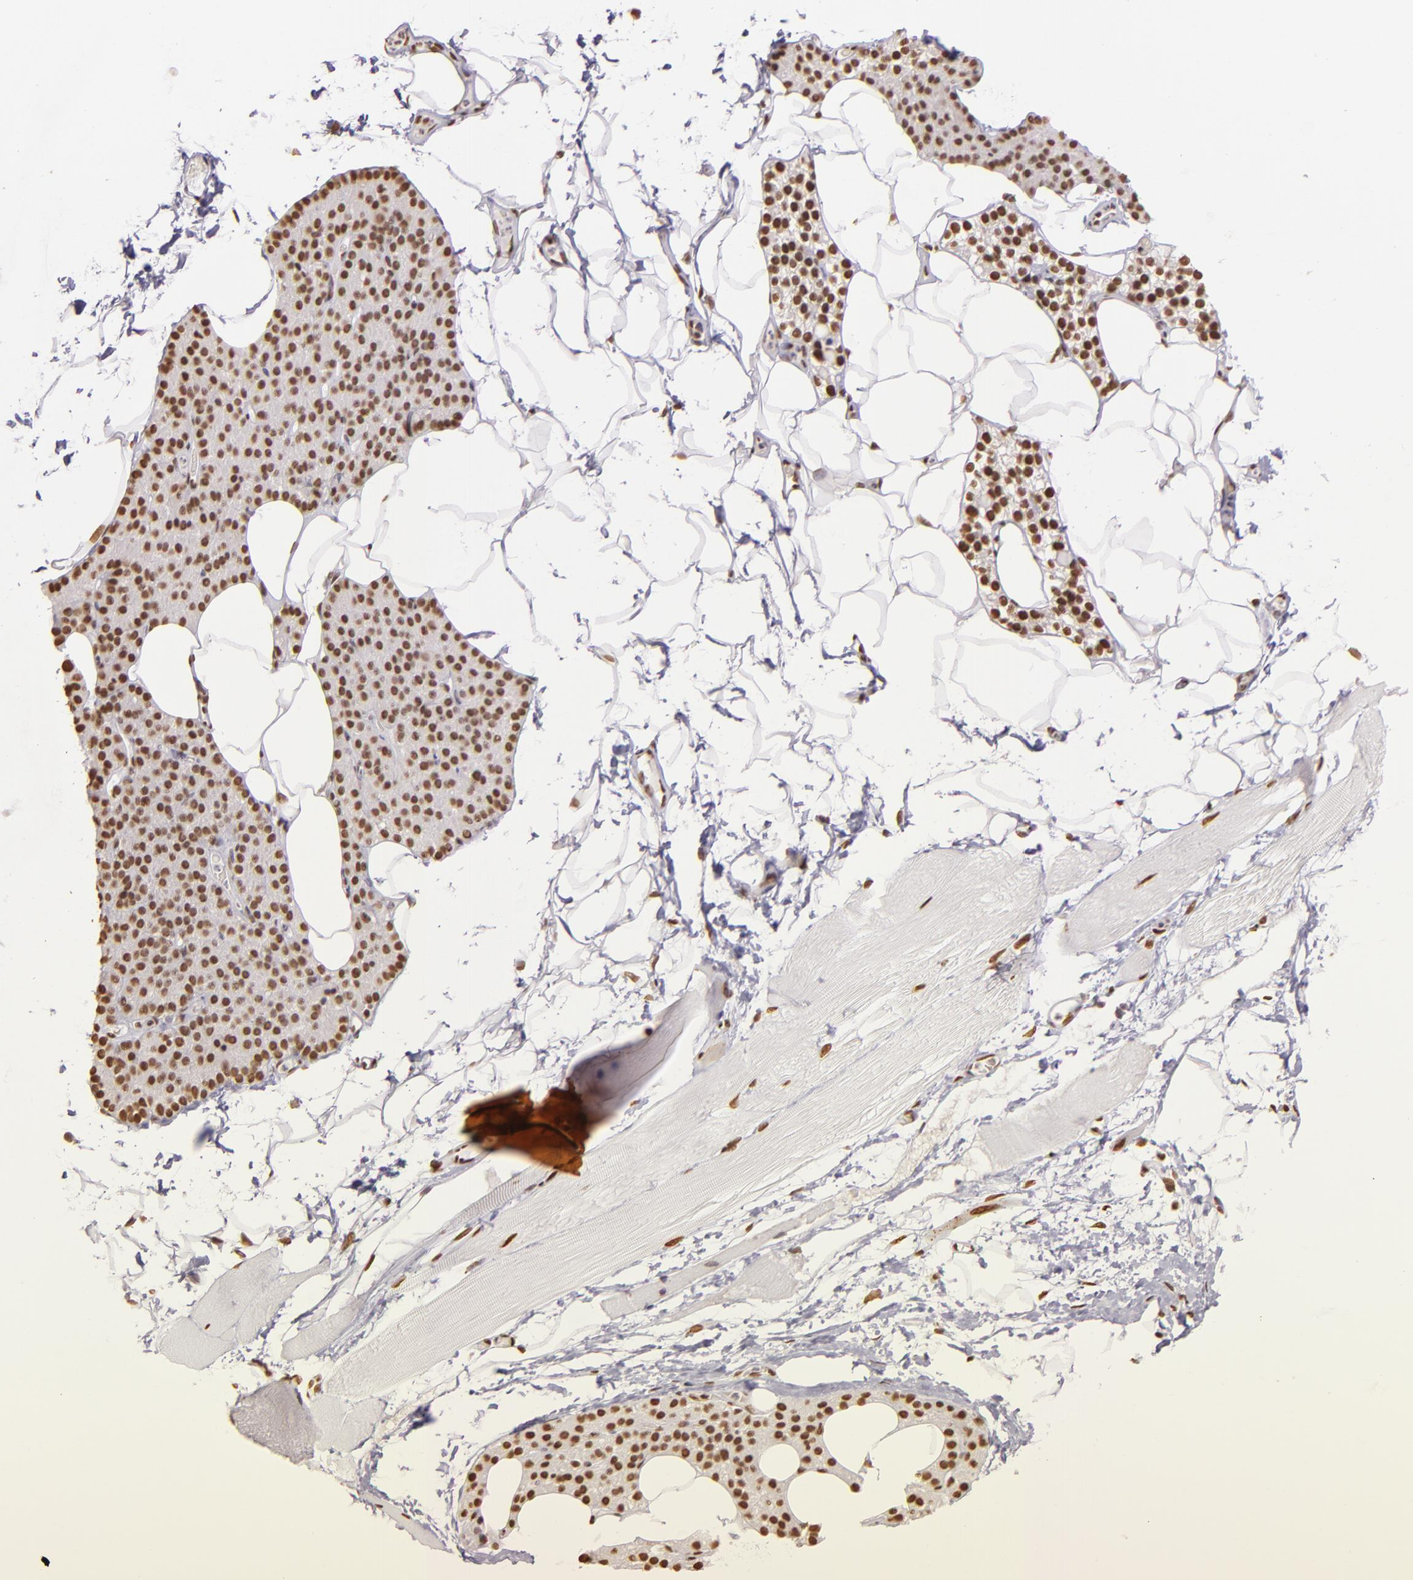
{"staining": {"intensity": "weak", "quantity": ">75%", "location": "nuclear"}, "tissue": "skeletal muscle", "cell_type": "Myocytes", "image_type": "normal", "snomed": [{"axis": "morphology", "description": "Normal tissue, NOS"}, {"axis": "topography", "description": "Skeletal muscle"}, {"axis": "topography", "description": "Parathyroid gland"}], "caption": "Protein analysis of unremarkable skeletal muscle displays weak nuclear expression in about >75% of myocytes. Nuclei are stained in blue.", "gene": "PAPOLA", "patient": {"sex": "female", "age": 37}}